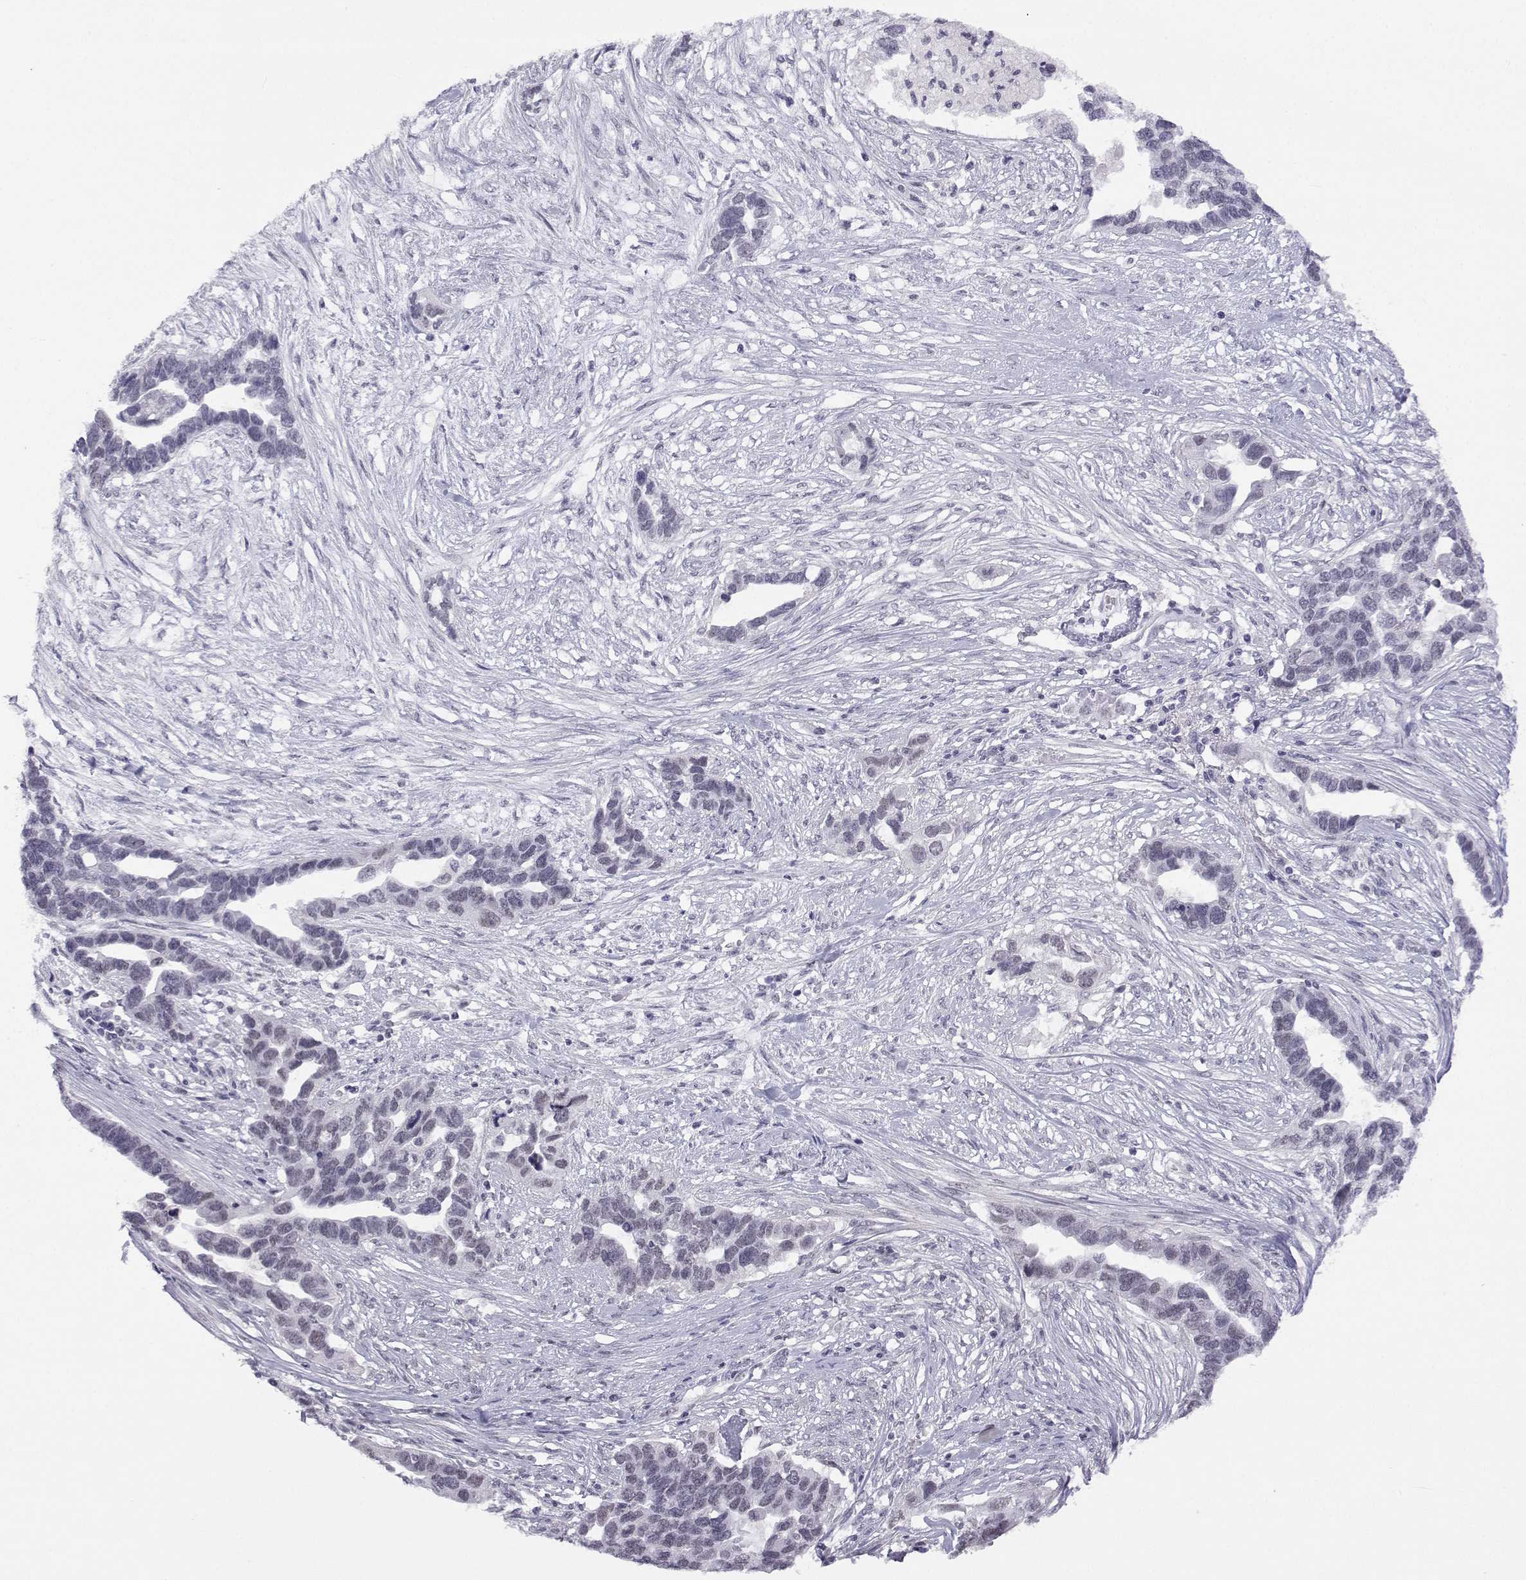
{"staining": {"intensity": "negative", "quantity": "none", "location": "none"}, "tissue": "ovarian cancer", "cell_type": "Tumor cells", "image_type": "cancer", "snomed": [{"axis": "morphology", "description": "Cystadenocarcinoma, serous, NOS"}, {"axis": "topography", "description": "Ovary"}], "caption": "Ovarian cancer was stained to show a protein in brown. There is no significant positivity in tumor cells.", "gene": "MED26", "patient": {"sex": "female", "age": 54}}